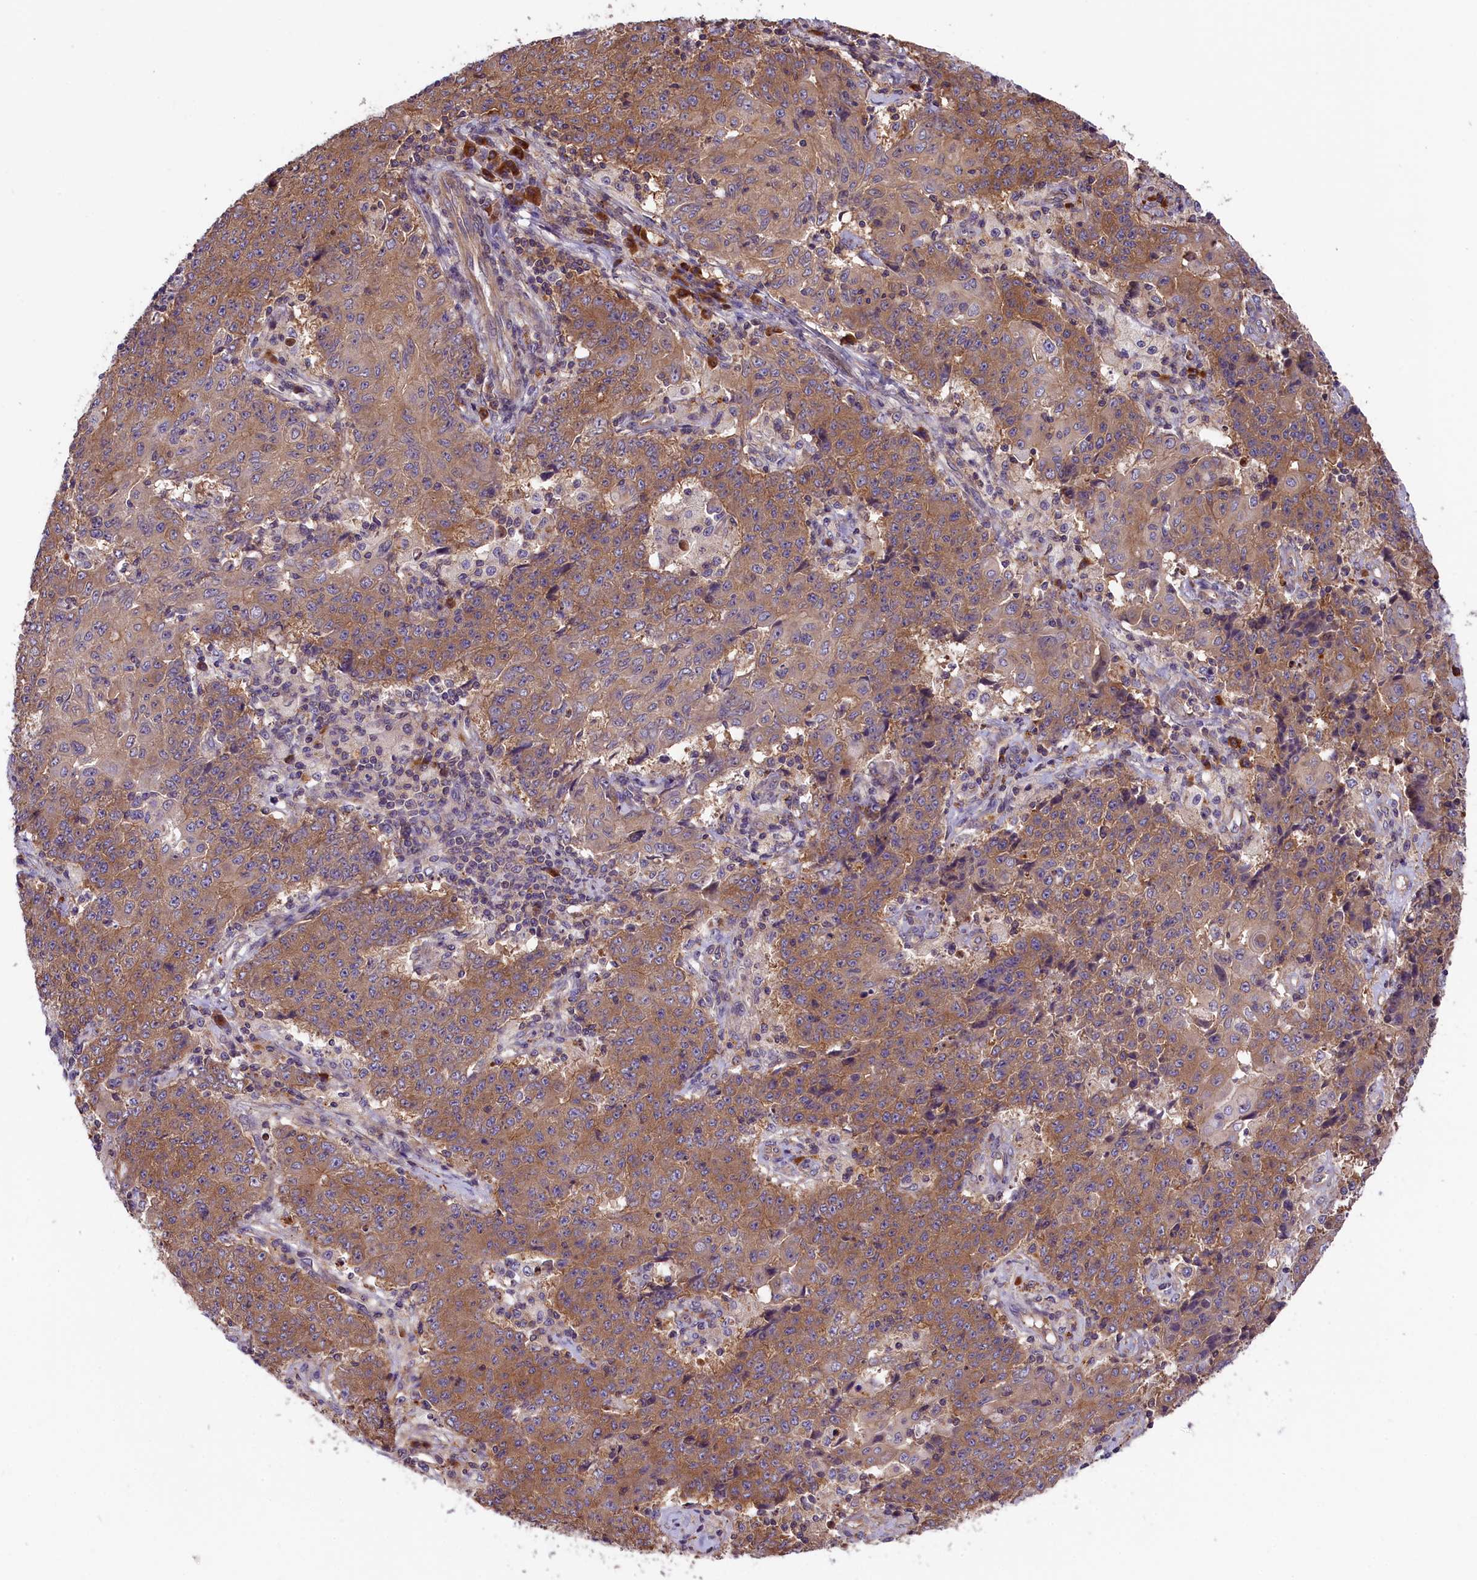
{"staining": {"intensity": "moderate", "quantity": ">75%", "location": "cytoplasmic/membranous"}, "tissue": "ovarian cancer", "cell_type": "Tumor cells", "image_type": "cancer", "snomed": [{"axis": "morphology", "description": "Carcinoma, endometroid"}, {"axis": "topography", "description": "Ovary"}], "caption": "Protein staining demonstrates moderate cytoplasmic/membranous positivity in about >75% of tumor cells in ovarian cancer.", "gene": "SETD6", "patient": {"sex": "female", "age": 42}}